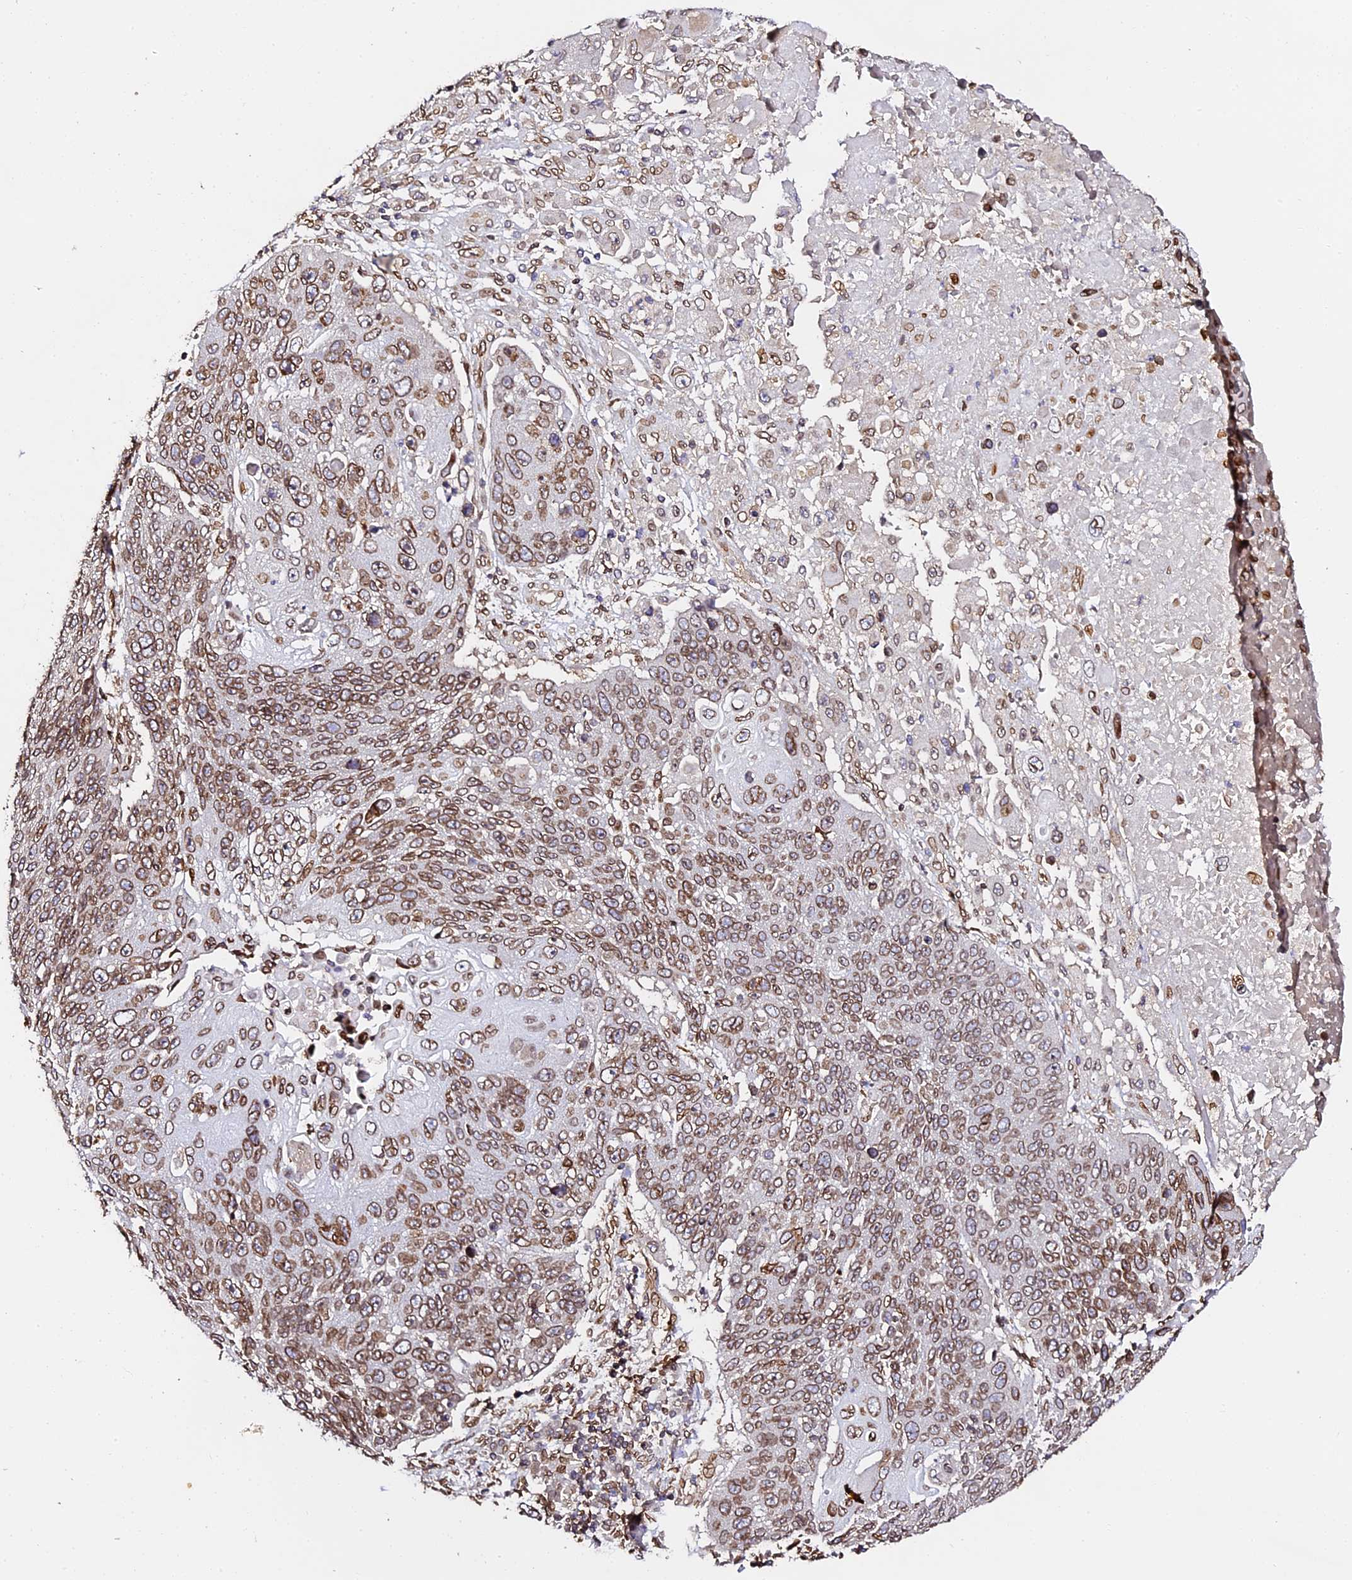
{"staining": {"intensity": "moderate", "quantity": ">75%", "location": "cytoplasmic/membranous,nuclear"}, "tissue": "lung cancer", "cell_type": "Tumor cells", "image_type": "cancer", "snomed": [{"axis": "morphology", "description": "Squamous cell carcinoma, NOS"}, {"axis": "topography", "description": "Lung"}], "caption": "IHC photomicrograph of lung cancer stained for a protein (brown), which reveals medium levels of moderate cytoplasmic/membranous and nuclear expression in about >75% of tumor cells.", "gene": "ANAPC5", "patient": {"sex": "male", "age": 66}}